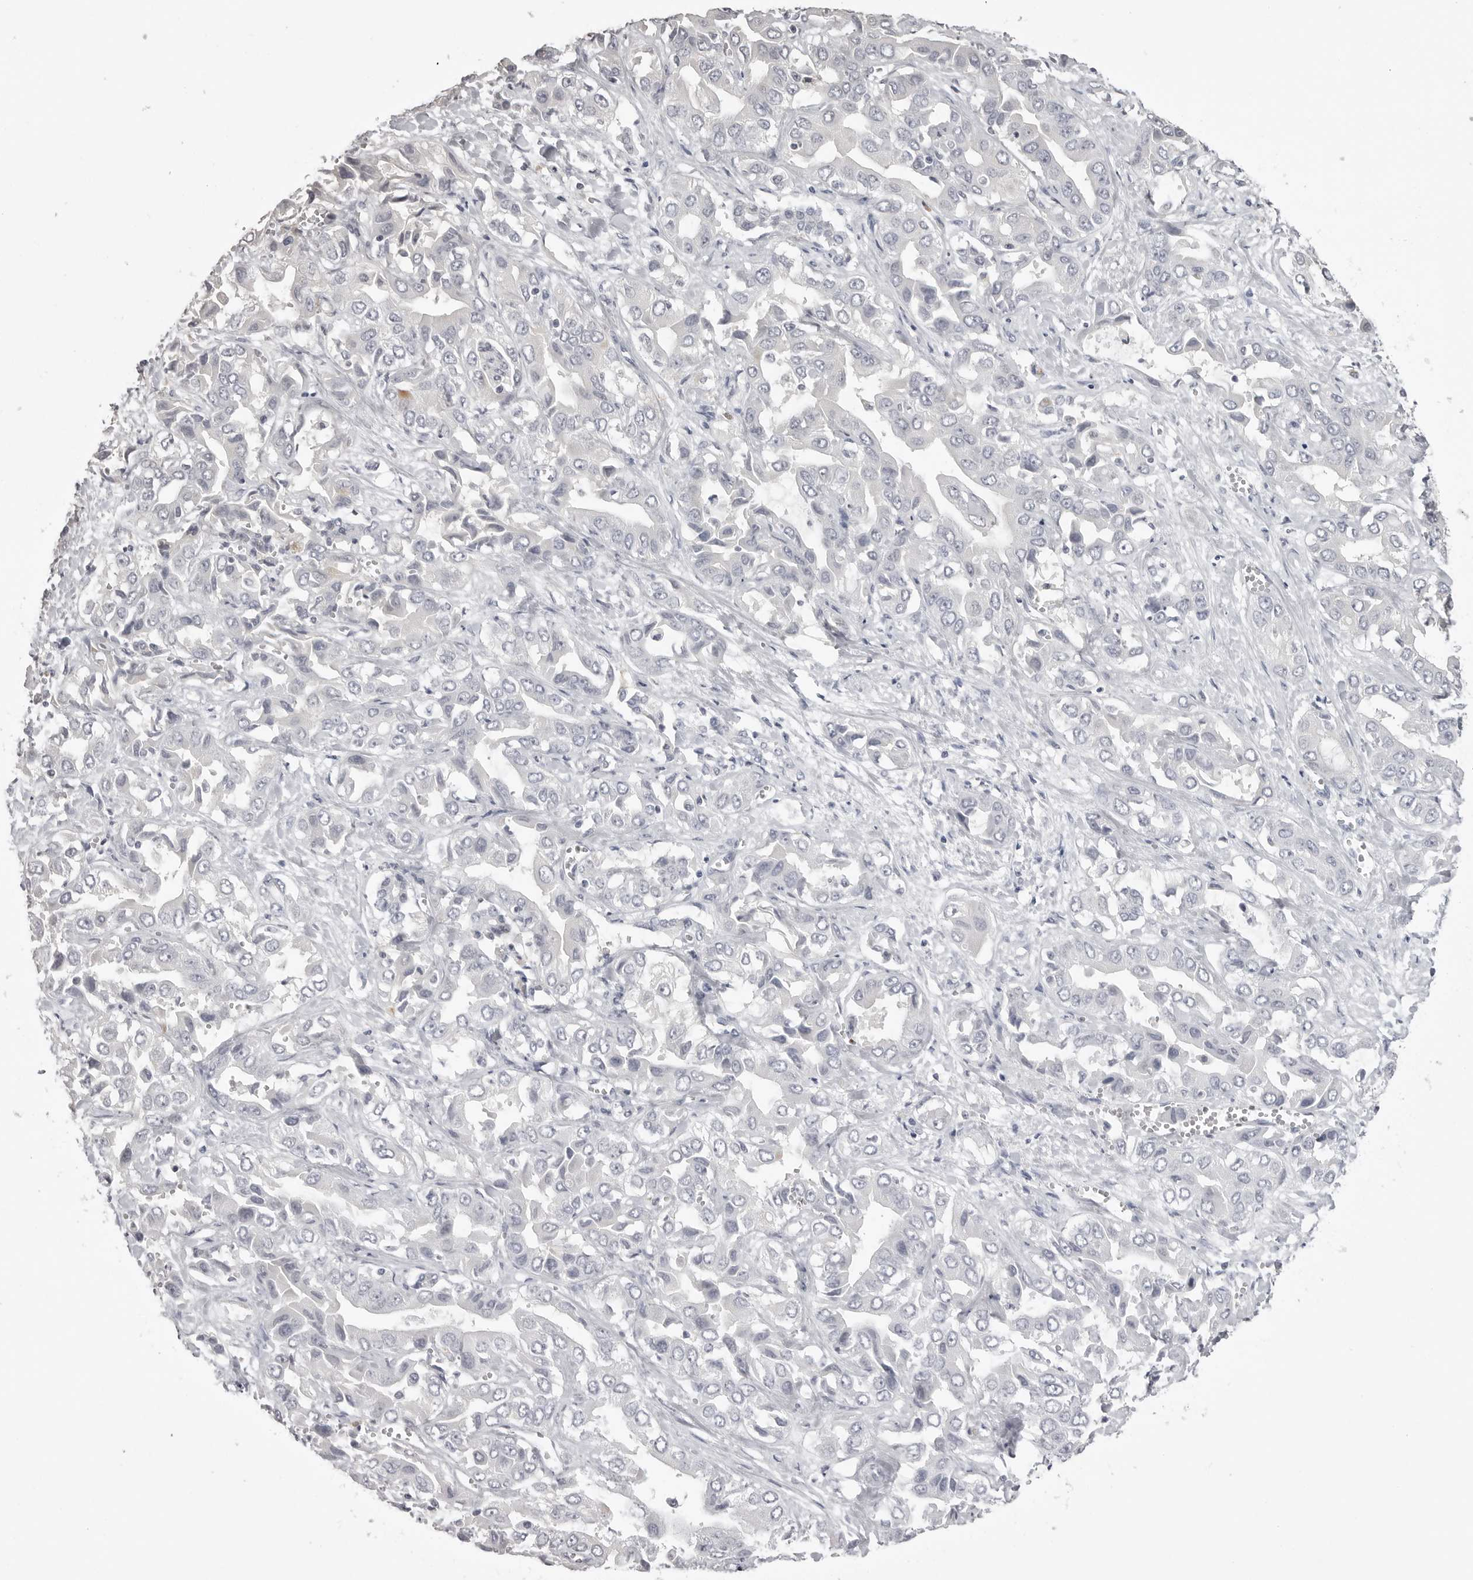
{"staining": {"intensity": "negative", "quantity": "none", "location": "none"}, "tissue": "liver cancer", "cell_type": "Tumor cells", "image_type": "cancer", "snomed": [{"axis": "morphology", "description": "Cholangiocarcinoma"}, {"axis": "topography", "description": "Liver"}], "caption": "High power microscopy histopathology image of an IHC photomicrograph of liver cancer (cholangiocarcinoma), revealing no significant positivity in tumor cells.", "gene": "GPN2", "patient": {"sex": "female", "age": 52}}